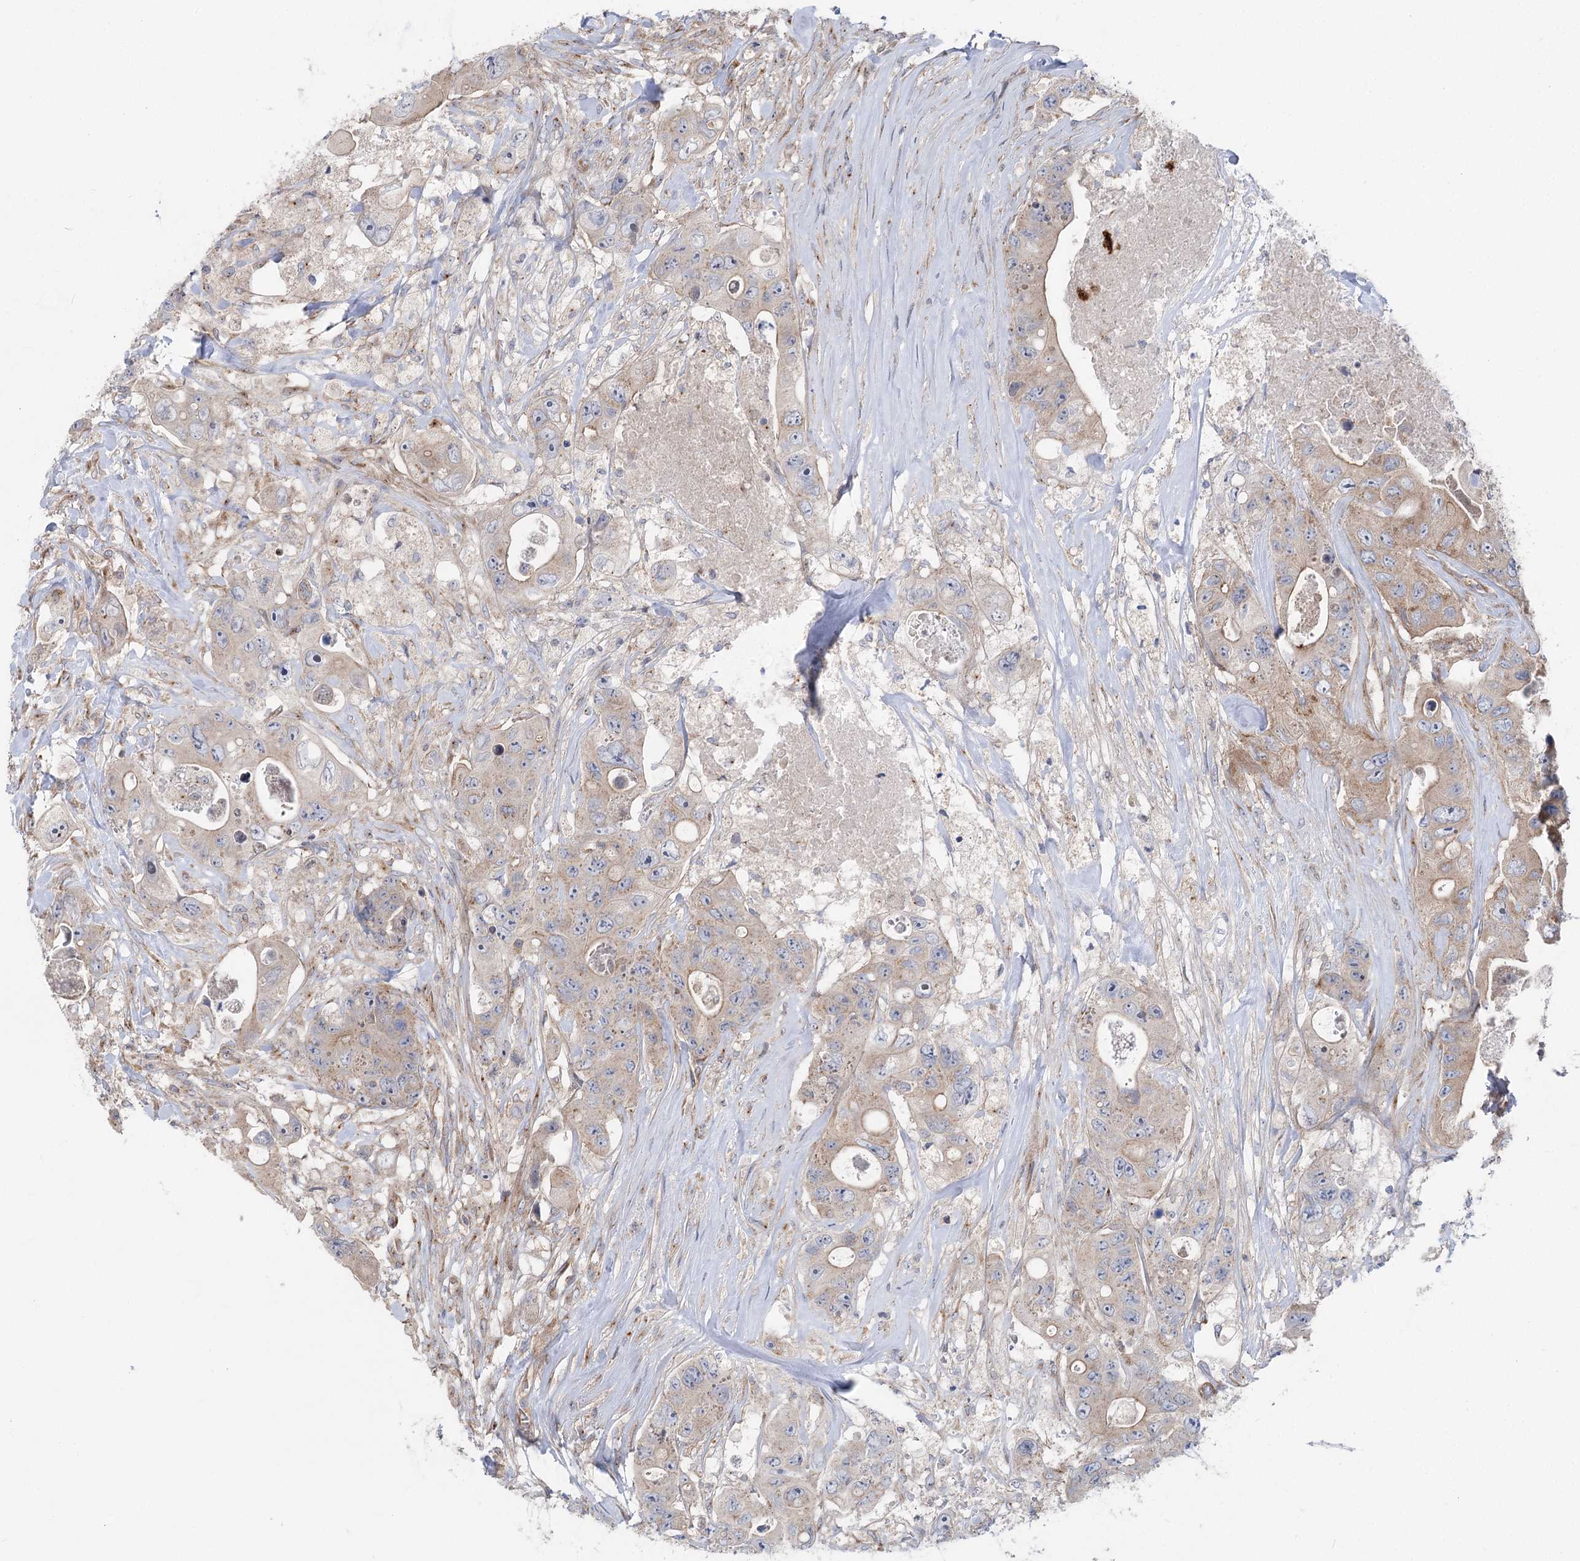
{"staining": {"intensity": "weak", "quantity": "25%-75%", "location": "cytoplasmic/membranous"}, "tissue": "colorectal cancer", "cell_type": "Tumor cells", "image_type": "cancer", "snomed": [{"axis": "morphology", "description": "Adenocarcinoma, NOS"}, {"axis": "topography", "description": "Colon"}], "caption": "Protein analysis of colorectal cancer tissue shows weak cytoplasmic/membranous staining in approximately 25%-75% of tumor cells.", "gene": "SCN11A", "patient": {"sex": "female", "age": 46}}